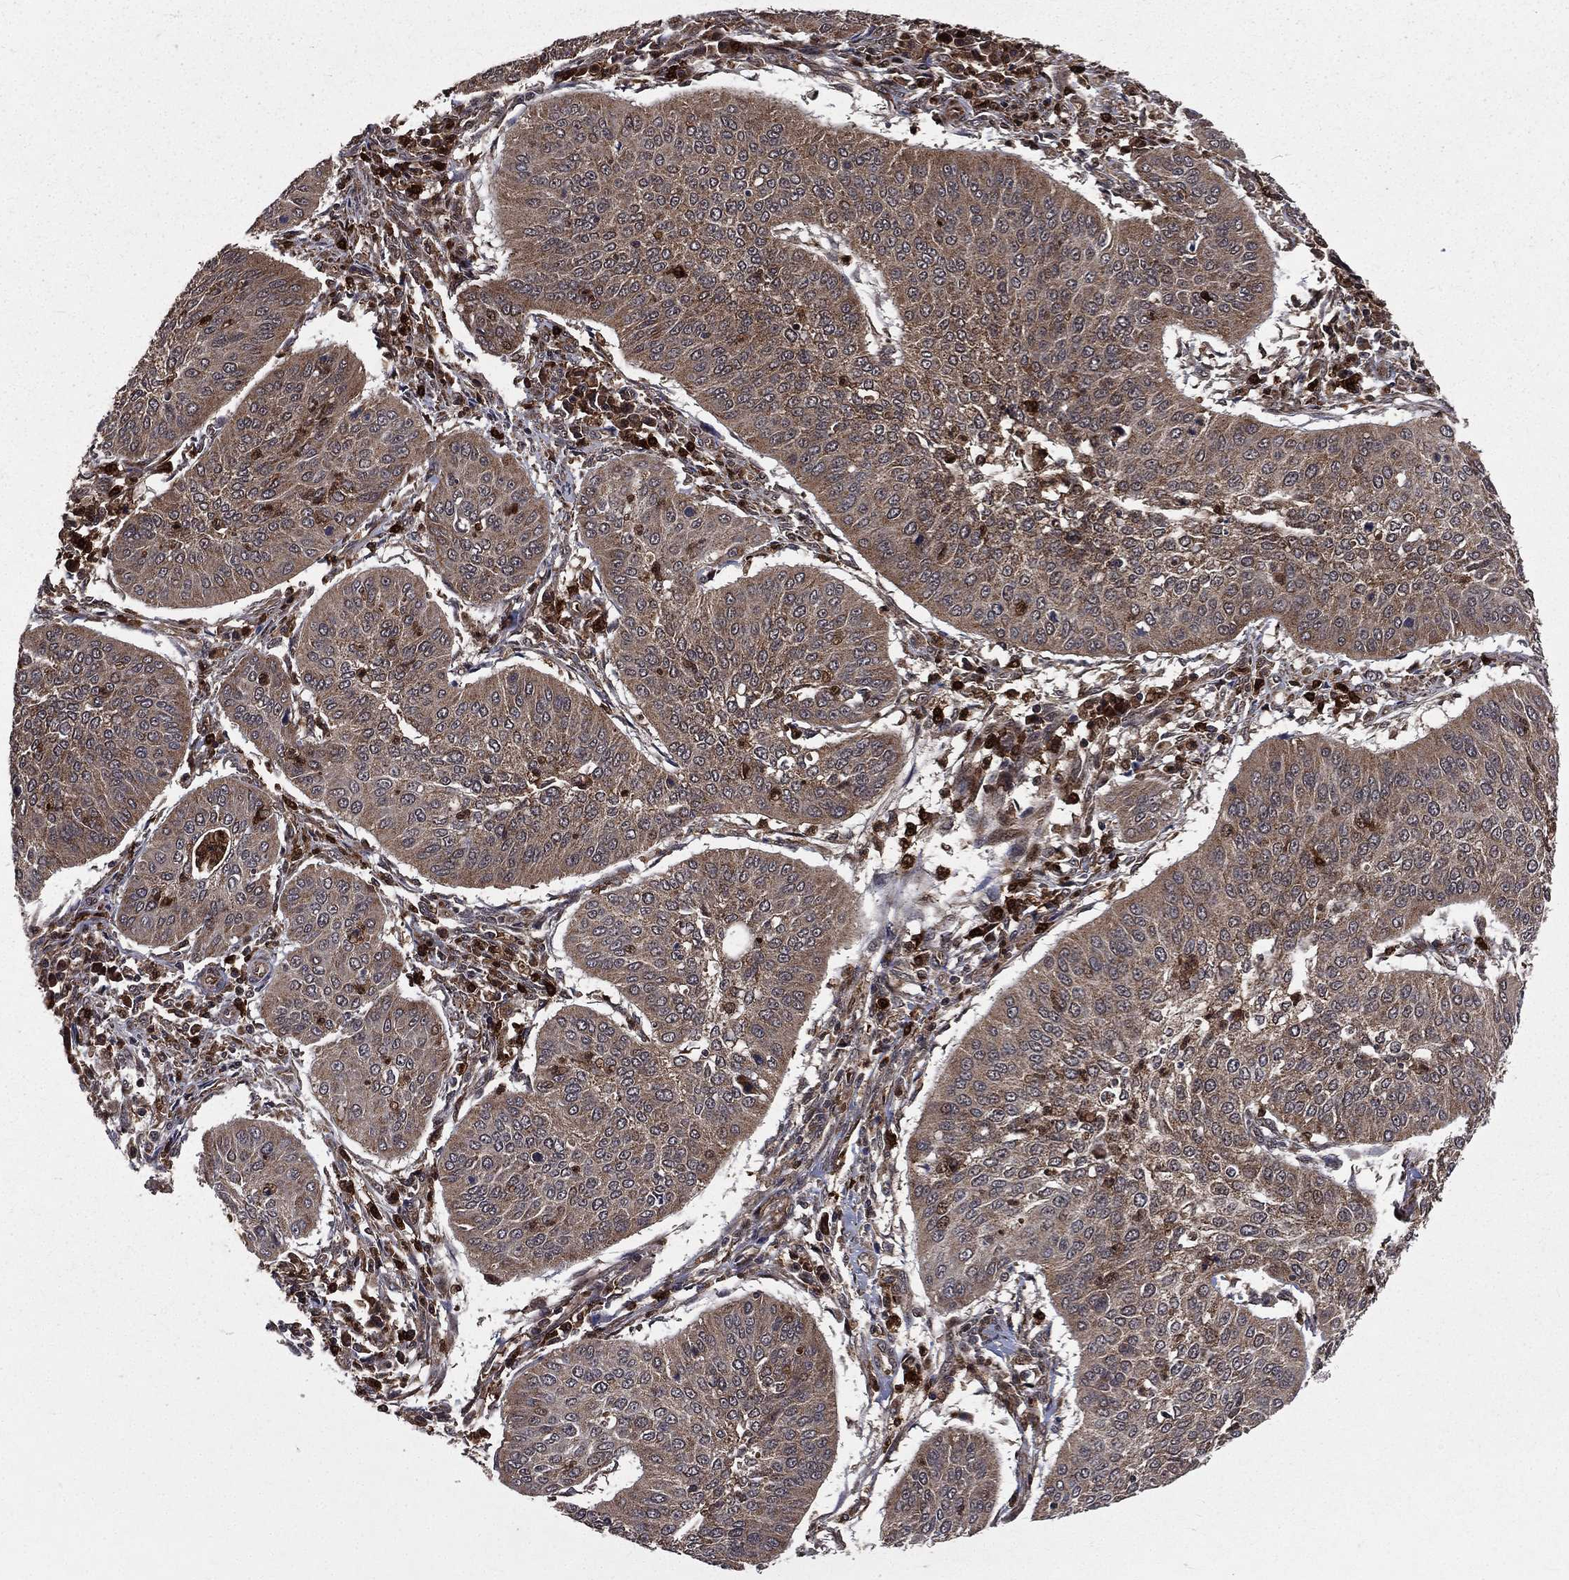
{"staining": {"intensity": "weak", "quantity": "25%-75%", "location": "cytoplasmic/membranous"}, "tissue": "cervical cancer", "cell_type": "Tumor cells", "image_type": "cancer", "snomed": [{"axis": "morphology", "description": "Normal tissue, NOS"}, {"axis": "morphology", "description": "Squamous cell carcinoma, NOS"}, {"axis": "topography", "description": "Cervix"}], "caption": "Human squamous cell carcinoma (cervical) stained with a protein marker exhibits weak staining in tumor cells.", "gene": "LENG8", "patient": {"sex": "female", "age": 39}}